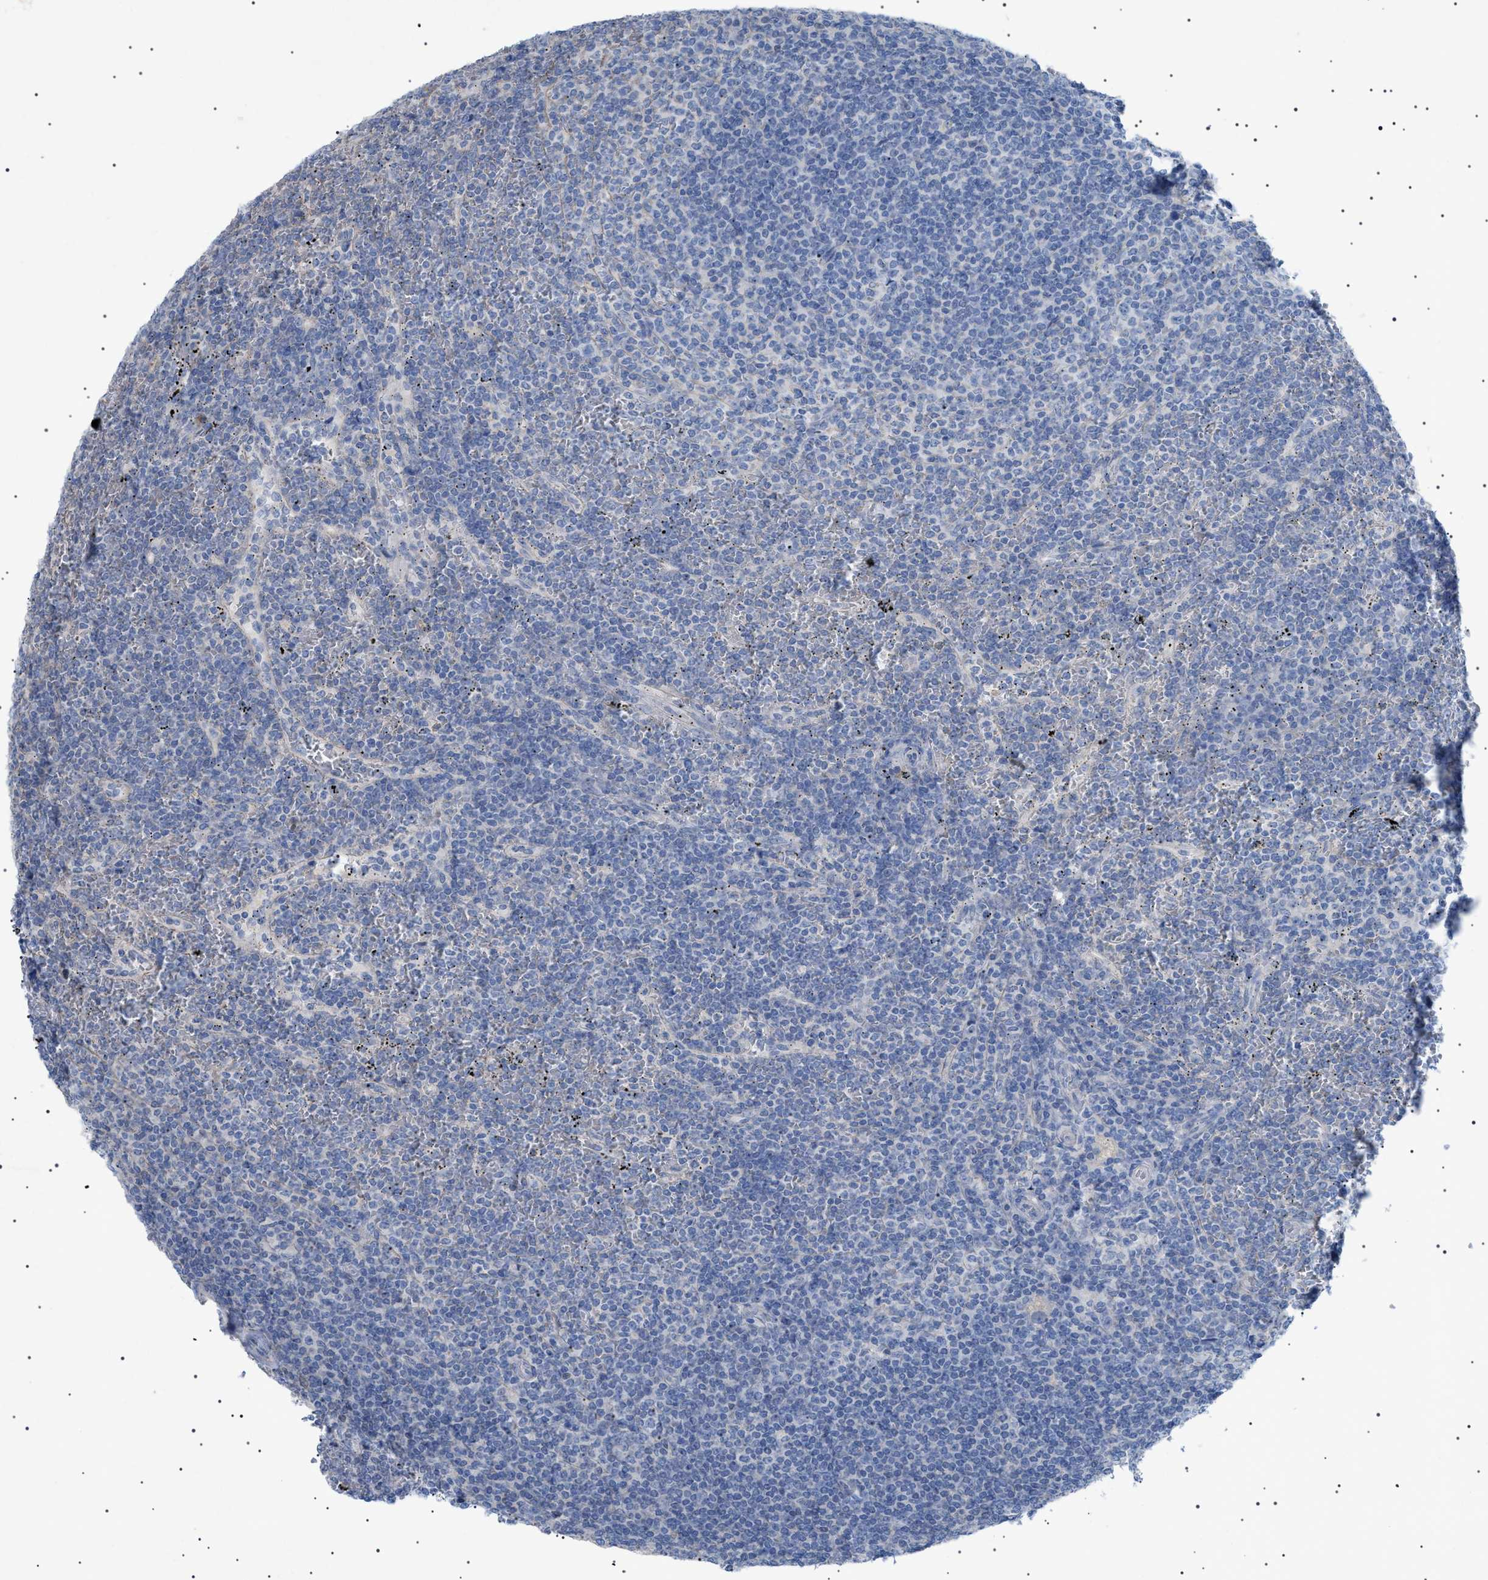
{"staining": {"intensity": "negative", "quantity": "none", "location": "none"}, "tissue": "lymphoma", "cell_type": "Tumor cells", "image_type": "cancer", "snomed": [{"axis": "morphology", "description": "Malignant lymphoma, non-Hodgkin's type, Low grade"}, {"axis": "topography", "description": "Spleen"}], "caption": "Lymphoma was stained to show a protein in brown. There is no significant positivity in tumor cells.", "gene": "ADAMTS1", "patient": {"sex": "female", "age": 19}}